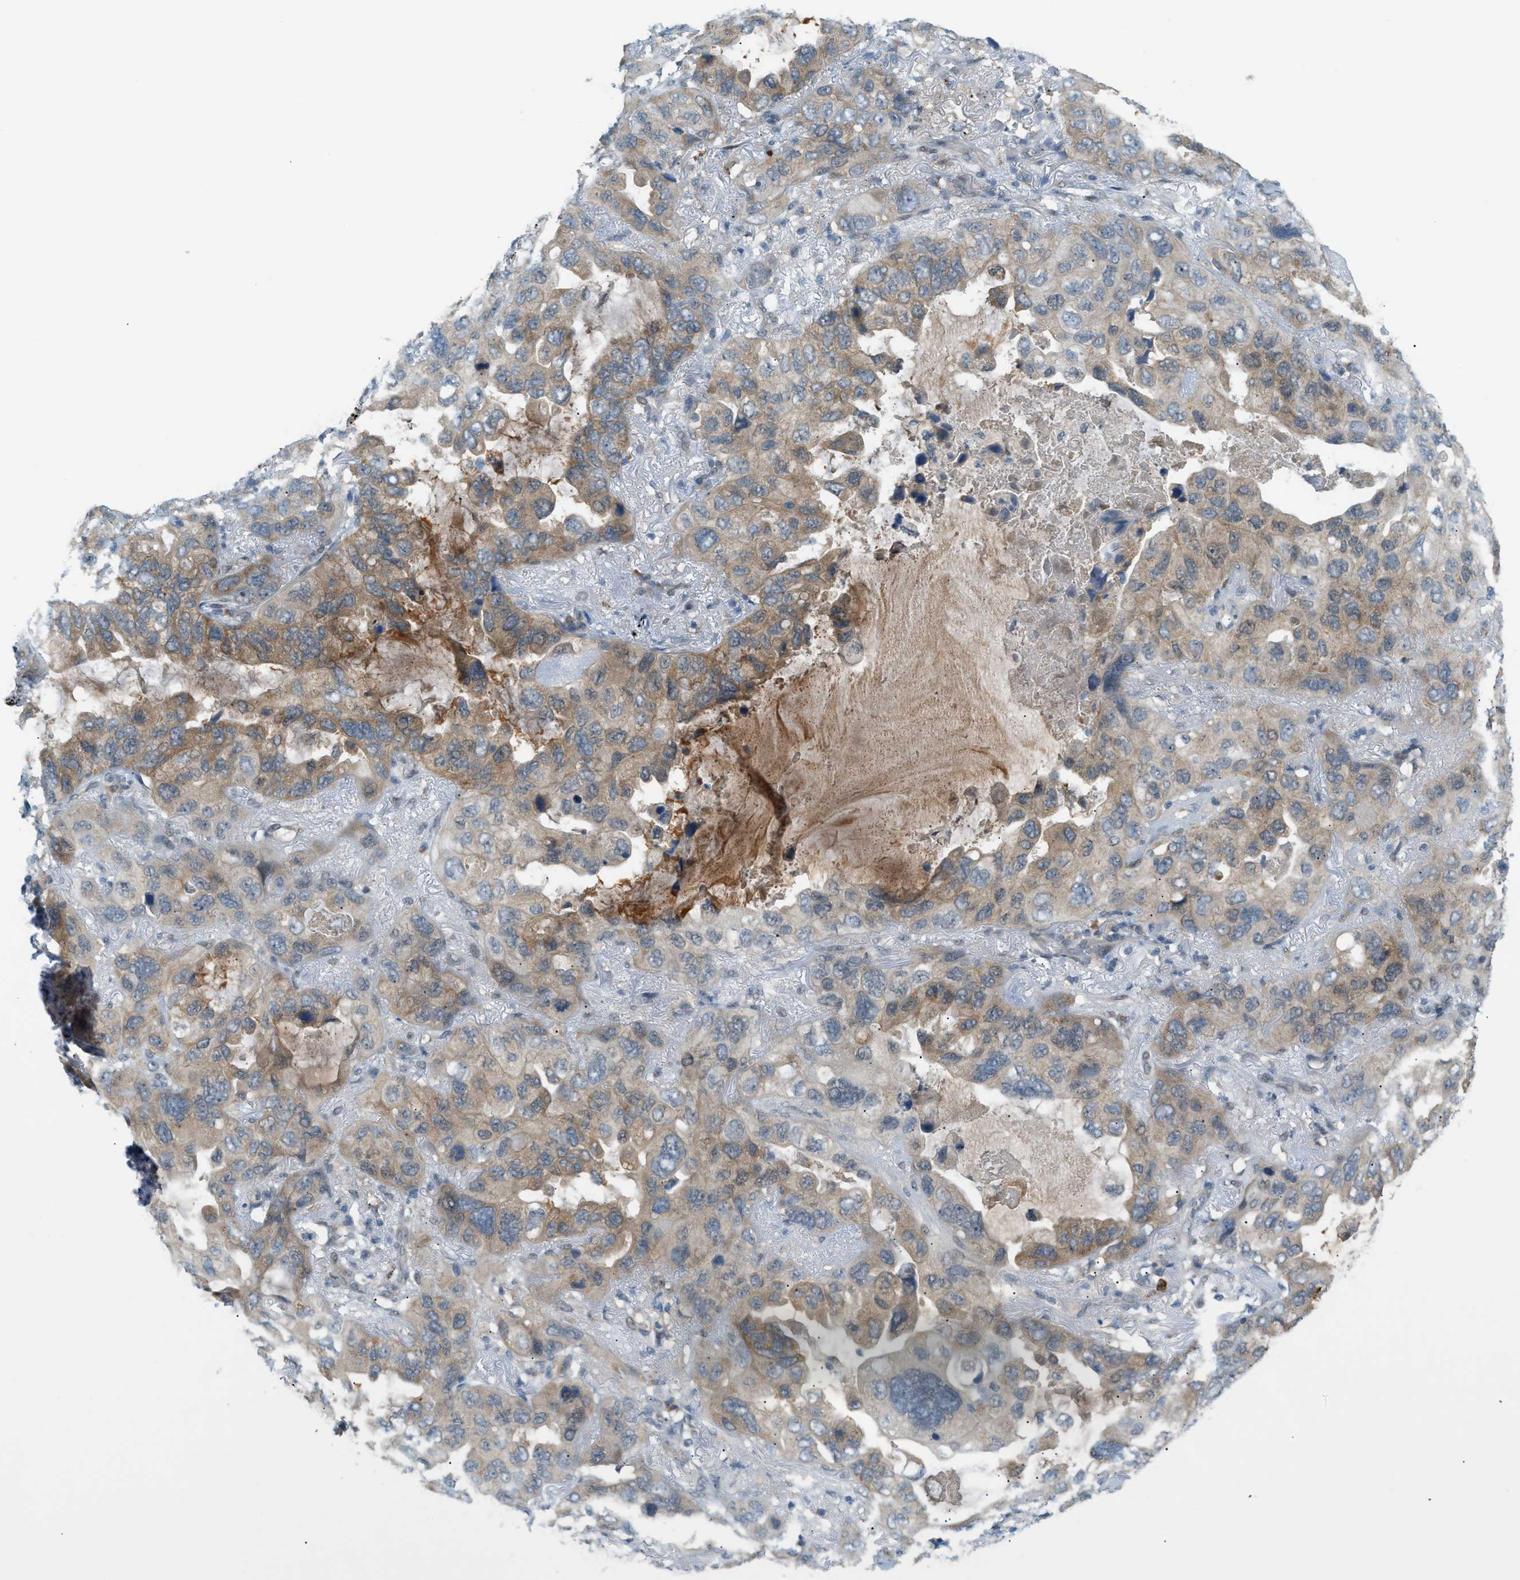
{"staining": {"intensity": "weak", "quantity": "25%-75%", "location": "cytoplasmic/membranous"}, "tissue": "lung cancer", "cell_type": "Tumor cells", "image_type": "cancer", "snomed": [{"axis": "morphology", "description": "Squamous cell carcinoma, NOS"}, {"axis": "topography", "description": "Lung"}], "caption": "A high-resolution histopathology image shows IHC staining of lung cancer, which shows weak cytoplasmic/membranous expression in about 25%-75% of tumor cells. (brown staining indicates protein expression, while blue staining denotes nuclei).", "gene": "DYRK1A", "patient": {"sex": "female", "age": 73}}